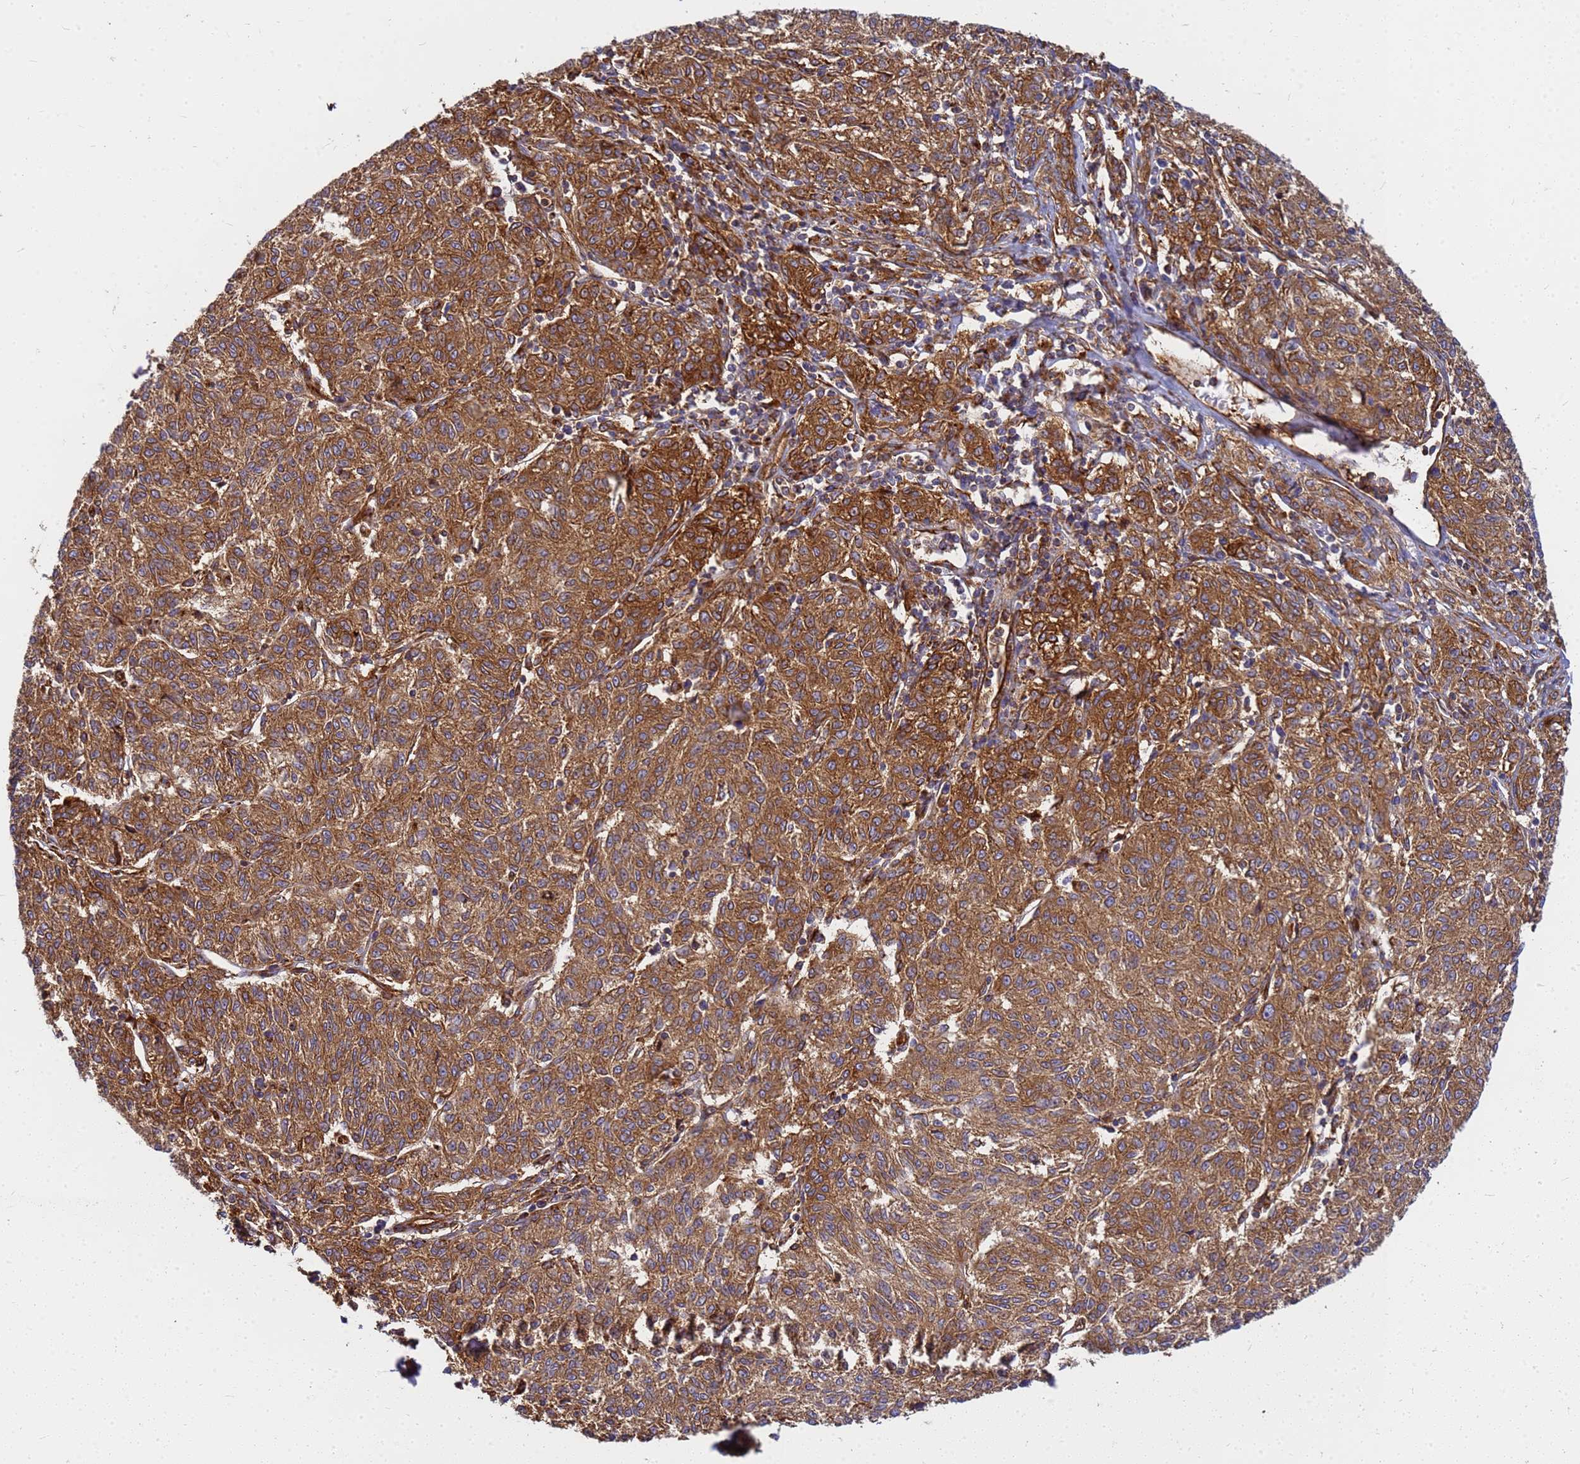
{"staining": {"intensity": "strong", "quantity": ">75%", "location": "cytoplasmic/membranous"}, "tissue": "melanoma", "cell_type": "Tumor cells", "image_type": "cancer", "snomed": [{"axis": "morphology", "description": "Malignant melanoma, NOS"}, {"axis": "topography", "description": "Skin"}], "caption": "Malignant melanoma stained with a brown dye displays strong cytoplasmic/membranous positive positivity in approximately >75% of tumor cells.", "gene": "C2CD5", "patient": {"sex": "female", "age": 72}}